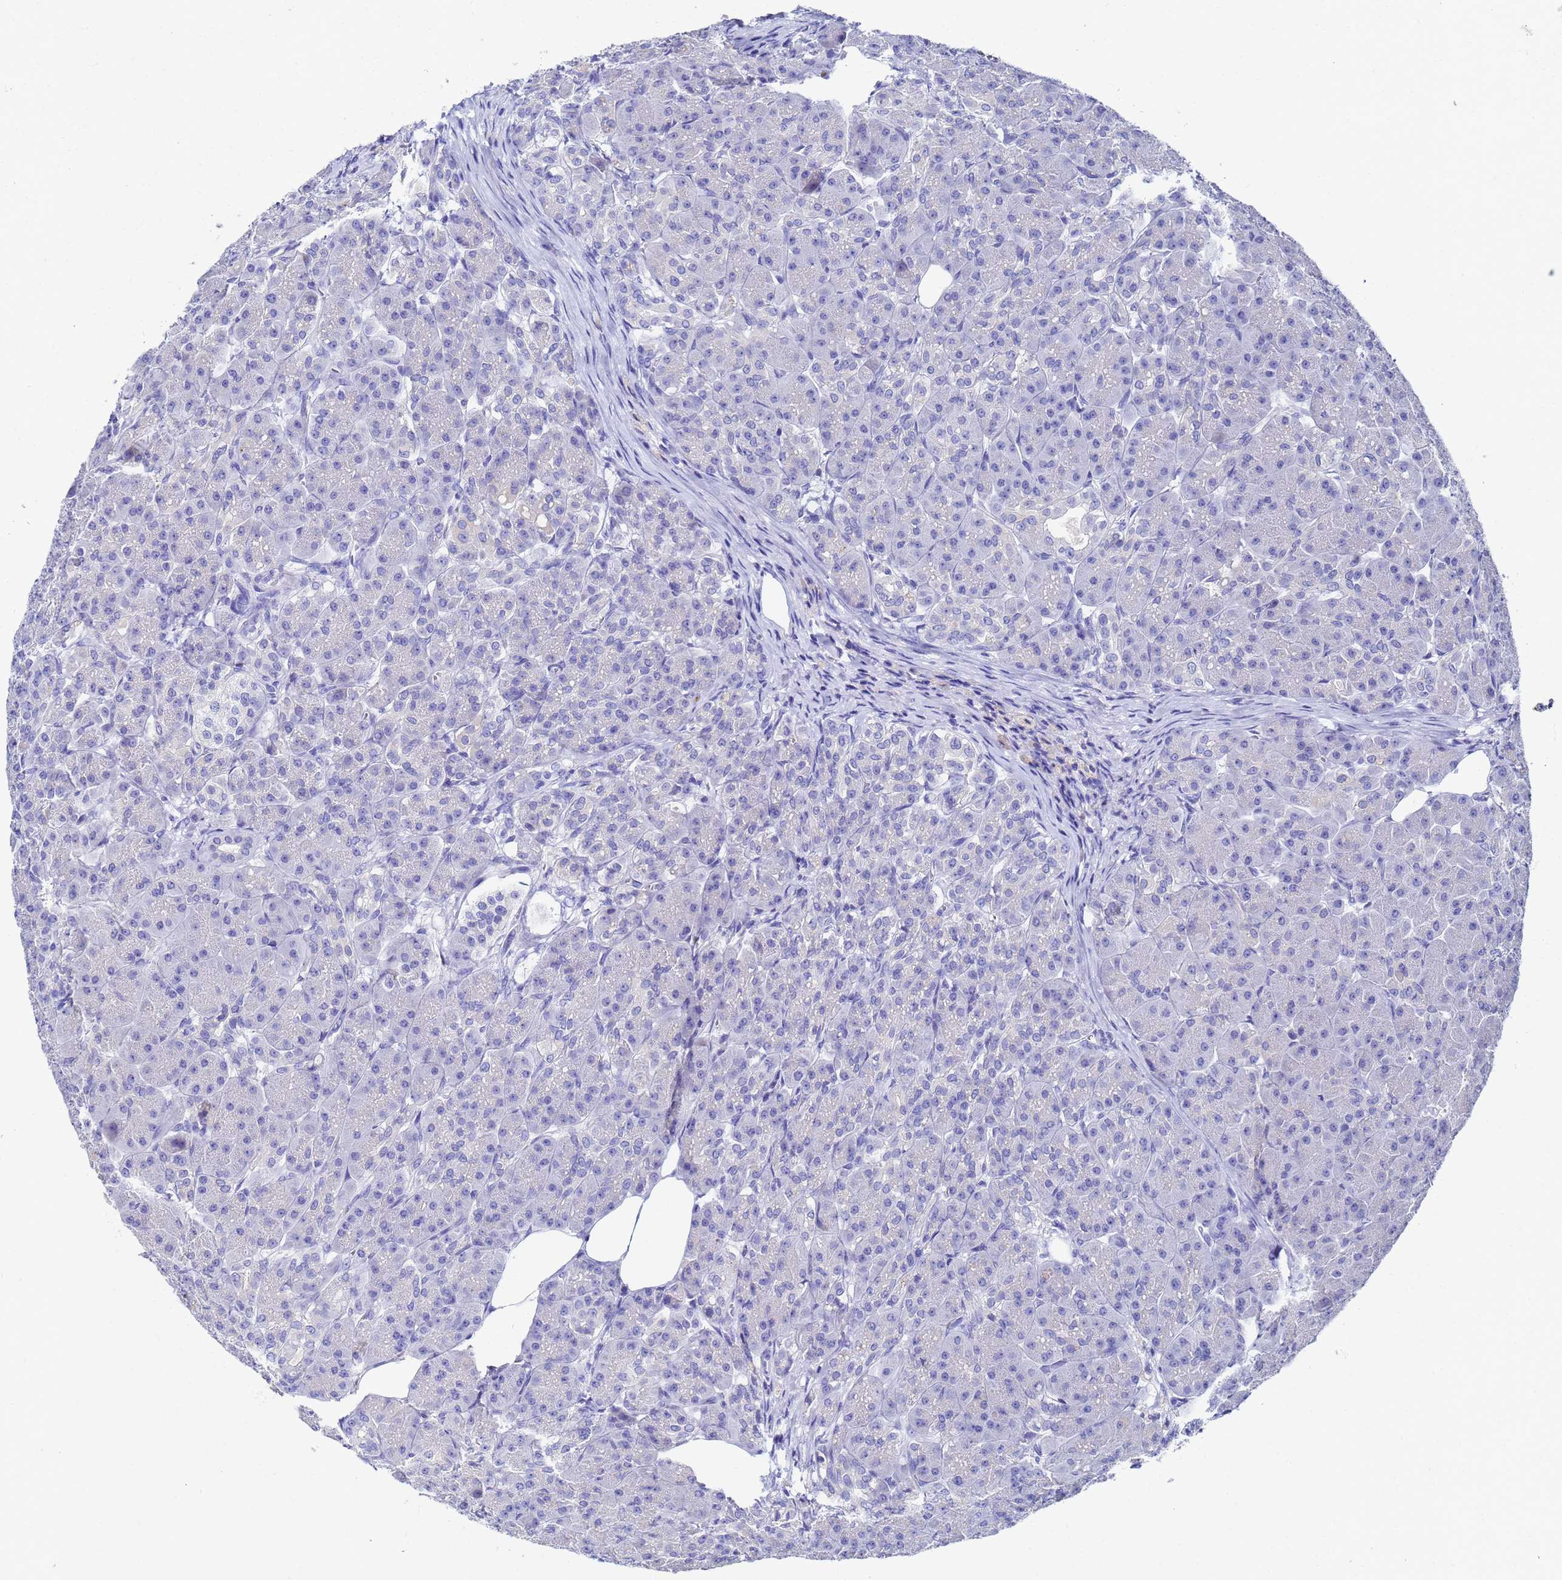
{"staining": {"intensity": "negative", "quantity": "none", "location": "none"}, "tissue": "pancreas", "cell_type": "Exocrine glandular cells", "image_type": "normal", "snomed": [{"axis": "morphology", "description": "Normal tissue, NOS"}, {"axis": "topography", "description": "Pancreas"}], "caption": "Protein analysis of unremarkable pancreas reveals no significant positivity in exocrine glandular cells.", "gene": "C2orf72", "patient": {"sex": "male", "age": 63}}